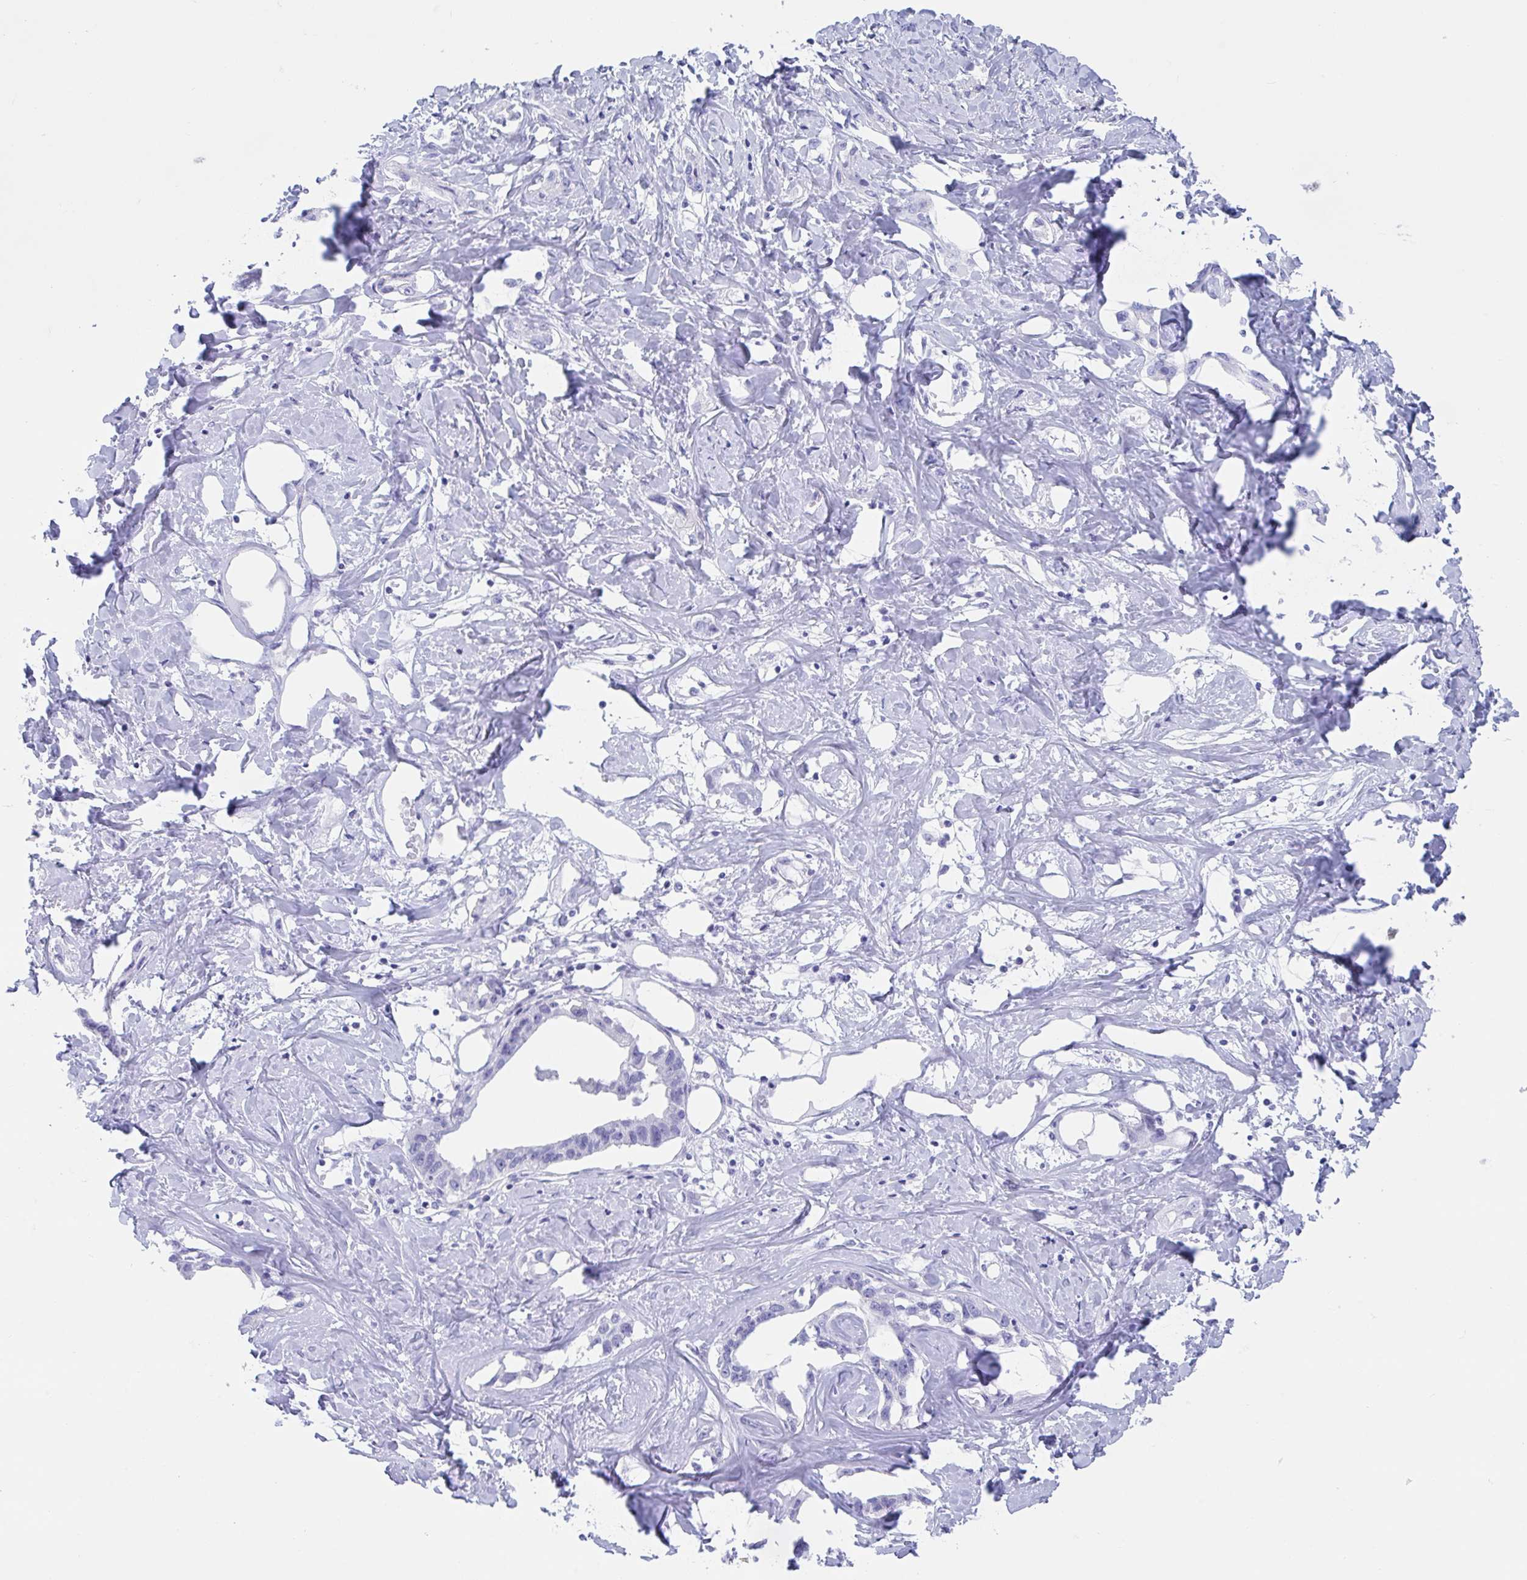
{"staining": {"intensity": "negative", "quantity": "none", "location": "none"}, "tissue": "liver cancer", "cell_type": "Tumor cells", "image_type": "cancer", "snomed": [{"axis": "morphology", "description": "Cholangiocarcinoma"}, {"axis": "topography", "description": "Liver"}], "caption": "Human liver cholangiocarcinoma stained for a protein using immunohistochemistry demonstrates no expression in tumor cells.", "gene": "TTC30B", "patient": {"sex": "male", "age": 59}}